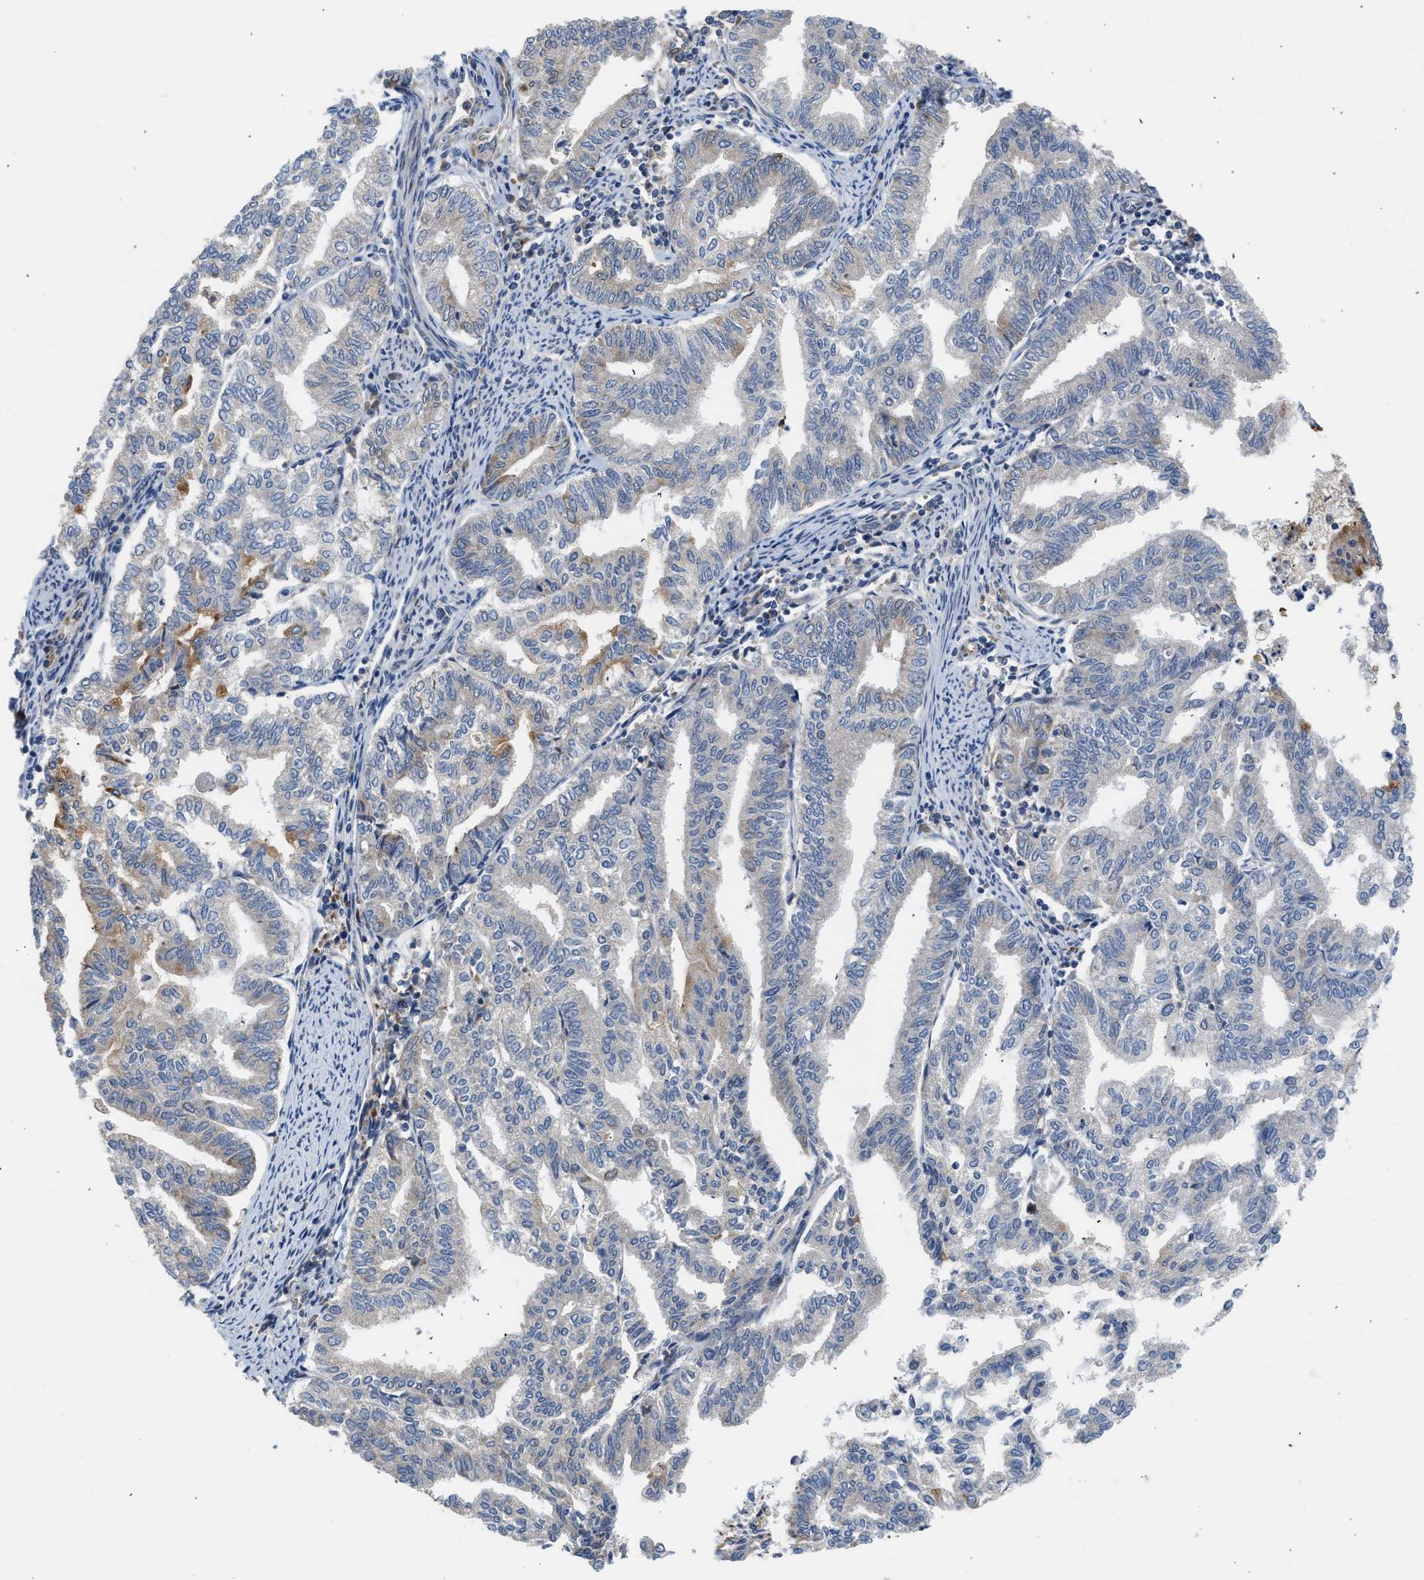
{"staining": {"intensity": "strong", "quantity": "<25%", "location": "cytoplasmic/membranous"}, "tissue": "endometrial cancer", "cell_type": "Tumor cells", "image_type": "cancer", "snomed": [{"axis": "morphology", "description": "Adenocarcinoma, NOS"}, {"axis": "topography", "description": "Endometrium"}], "caption": "Immunohistochemical staining of endometrial cancer (adenocarcinoma) reveals medium levels of strong cytoplasmic/membranous protein staining in approximately <25% of tumor cells.", "gene": "POLG2", "patient": {"sex": "female", "age": 79}}